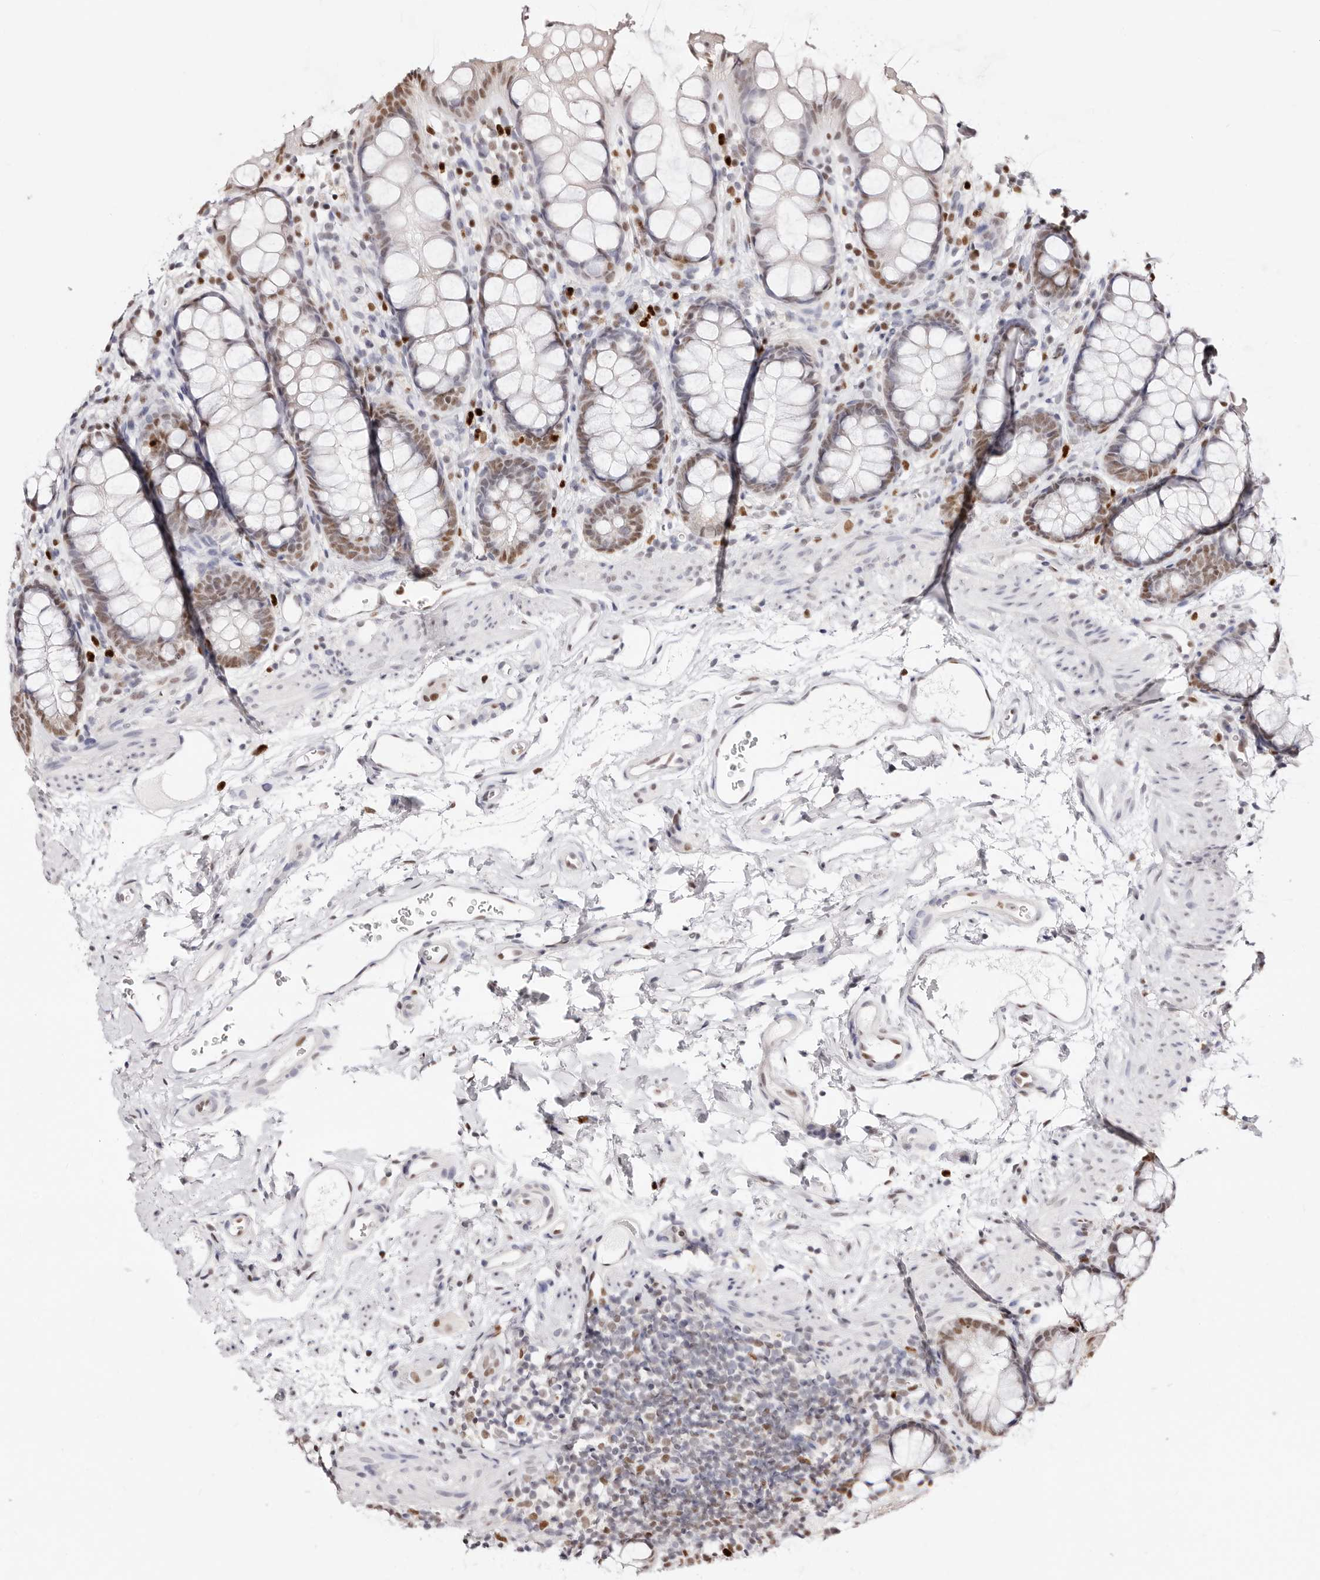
{"staining": {"intensity": "moderate", "quantity": "25%-75%", "location": "nuclear"}, "tissue": "rectum", "cell_type": "Glandular cells", "image_type": "normal", "snomed": [{"axis": "morphology", "description": "Normal tissue, NOS"}, {"axis": "topography", "description": "Rectum"}], "caption": "IHC (DAB) staining of normal rectum exhibits moderate nuclear protein positivity in about 25%-75% of glandular cells.", "gene": "TKT", "patient": {"sex": "female", "age": 65}}